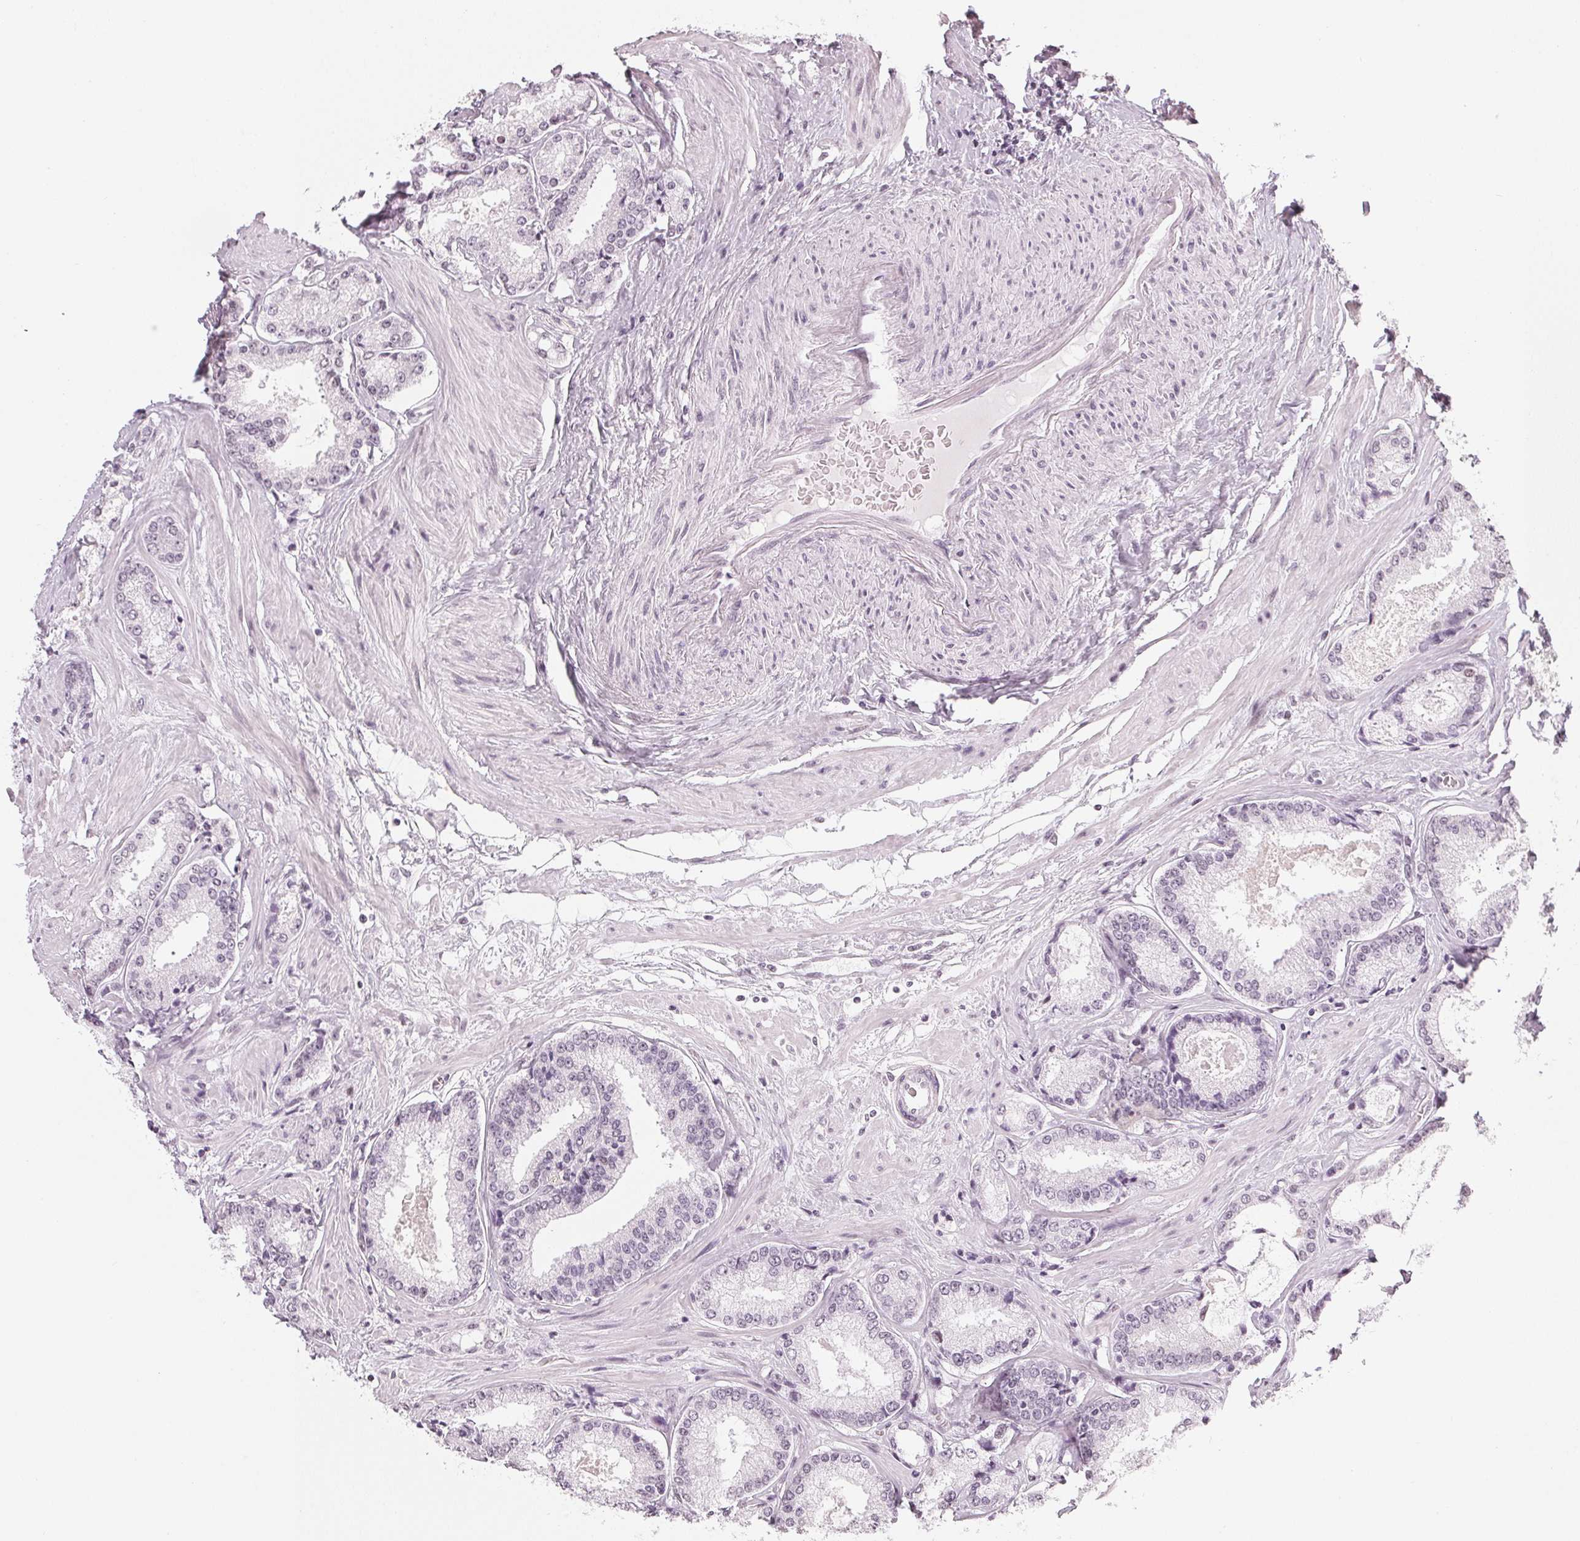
{"staining": {"intensity": "negative", "quantity": "none", "location": "none"}, "tissue": "prostate cancer", "cell_type": "Tumor cells", "image_type": "cancer", "snomed": [{"axis": "morphology", "description": "Adenocarcinoma, Low grade"}, {"axis": "topography", "description": "Prostate"}], "caption": "High power microscopy micrograph of an IHC photomicrograph of prostate low-grade adenocarcinoma, revealing no significant positivity in tumor cells. (DAB IHC, high magnification).", "gene": "DNAJC6", "patient": {"sex": "male", "age": 56}}